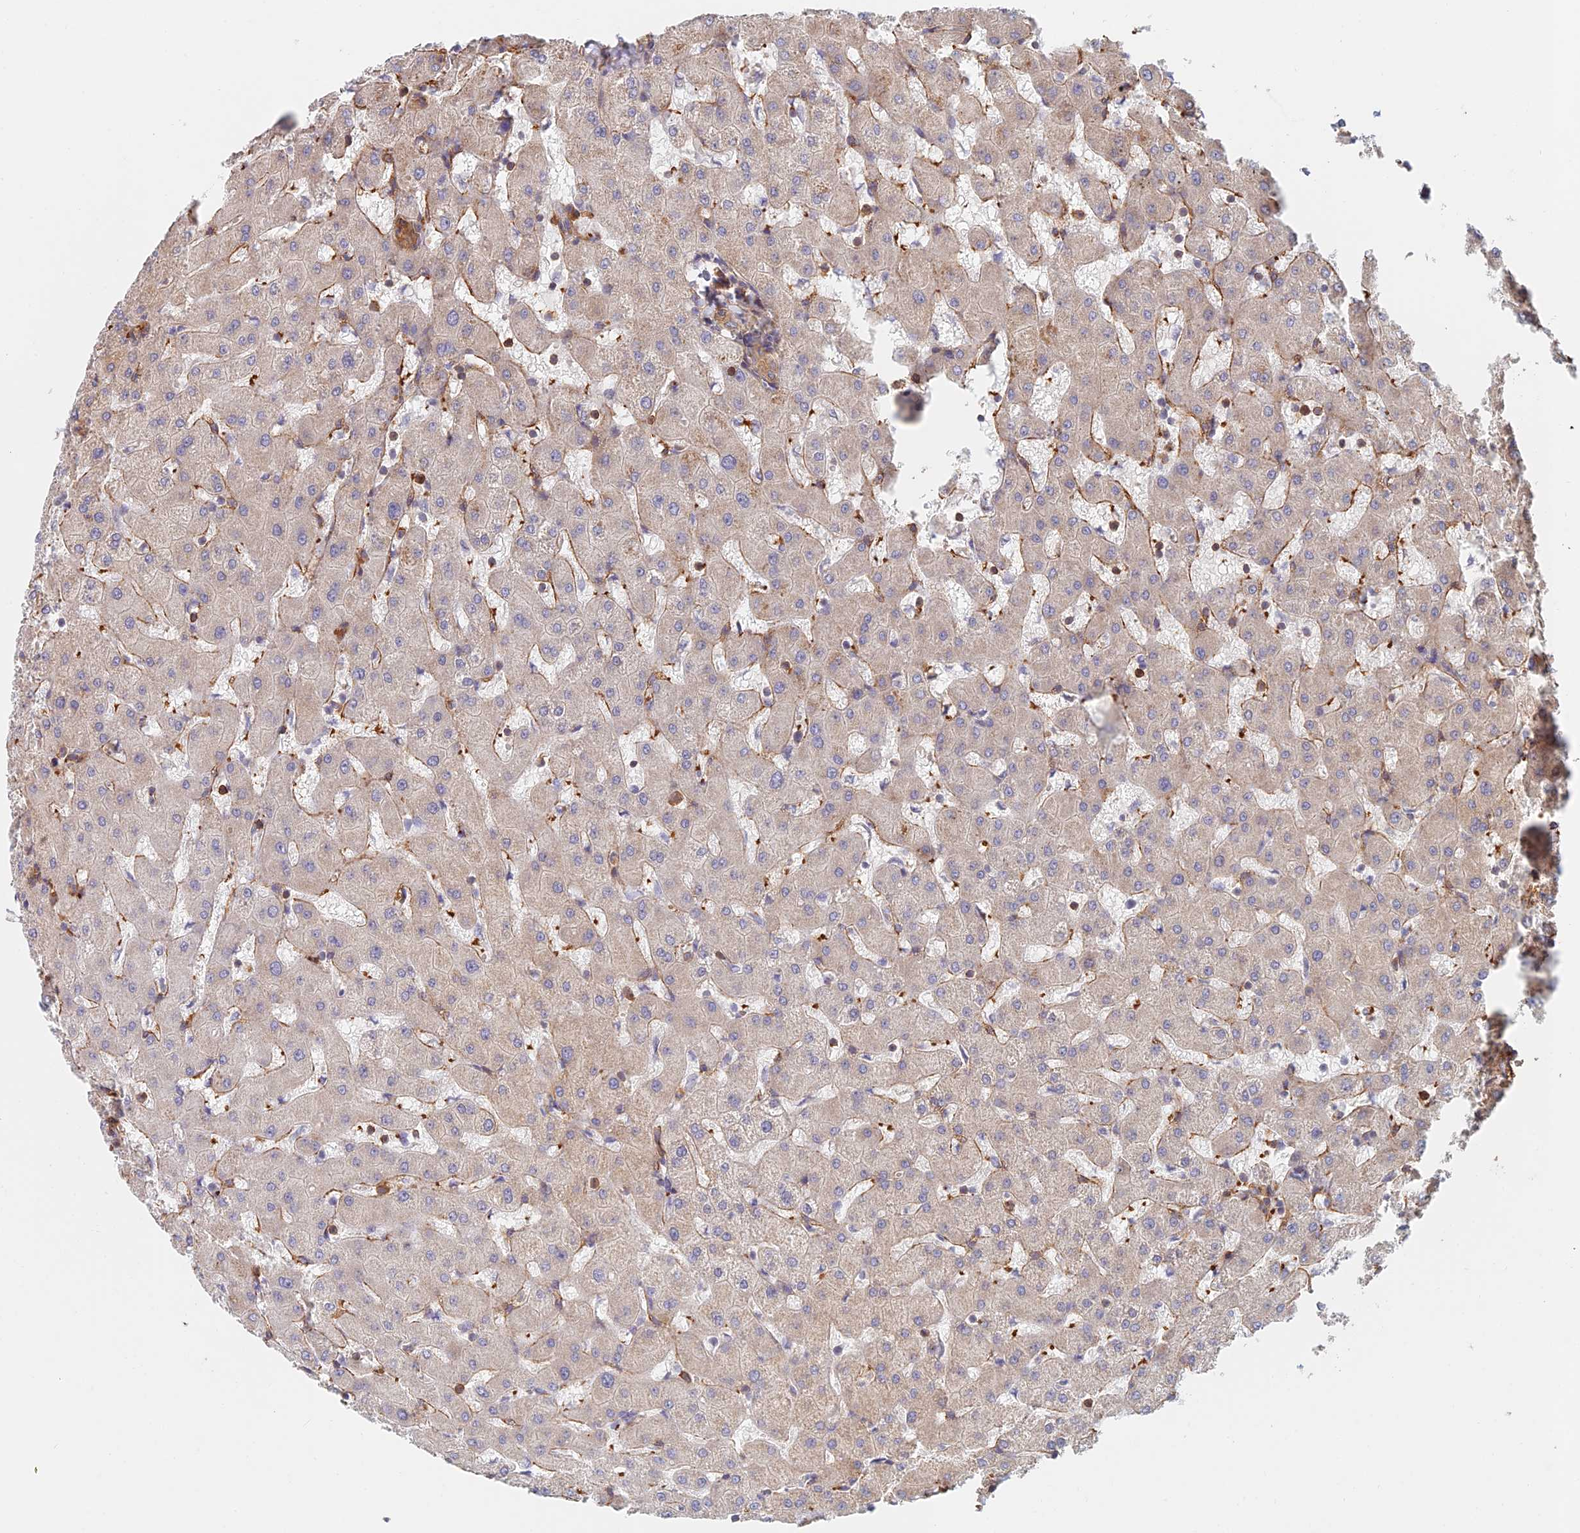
{"staining": {"intensity": "weak", "quantity": "25%-75%", "location": "cytoplasmic/membranous"}, "tissue": "liver", "cell_type": "Cholangiocytes", "image_type": "normal", "snomed": [{"axis": "morphology", "description": "Normal tissue, NOS"}, {"axis": "topography", "description": "Liver"}], "caption": "IHC (DAB) staining of benign human liver demonstrates weak cytoplasmic/membranous protein positivity in approximately 25%-75% of cholangiocytes.", "gene": "PAK4", "patient": {"sex": "female", "age": 63}}